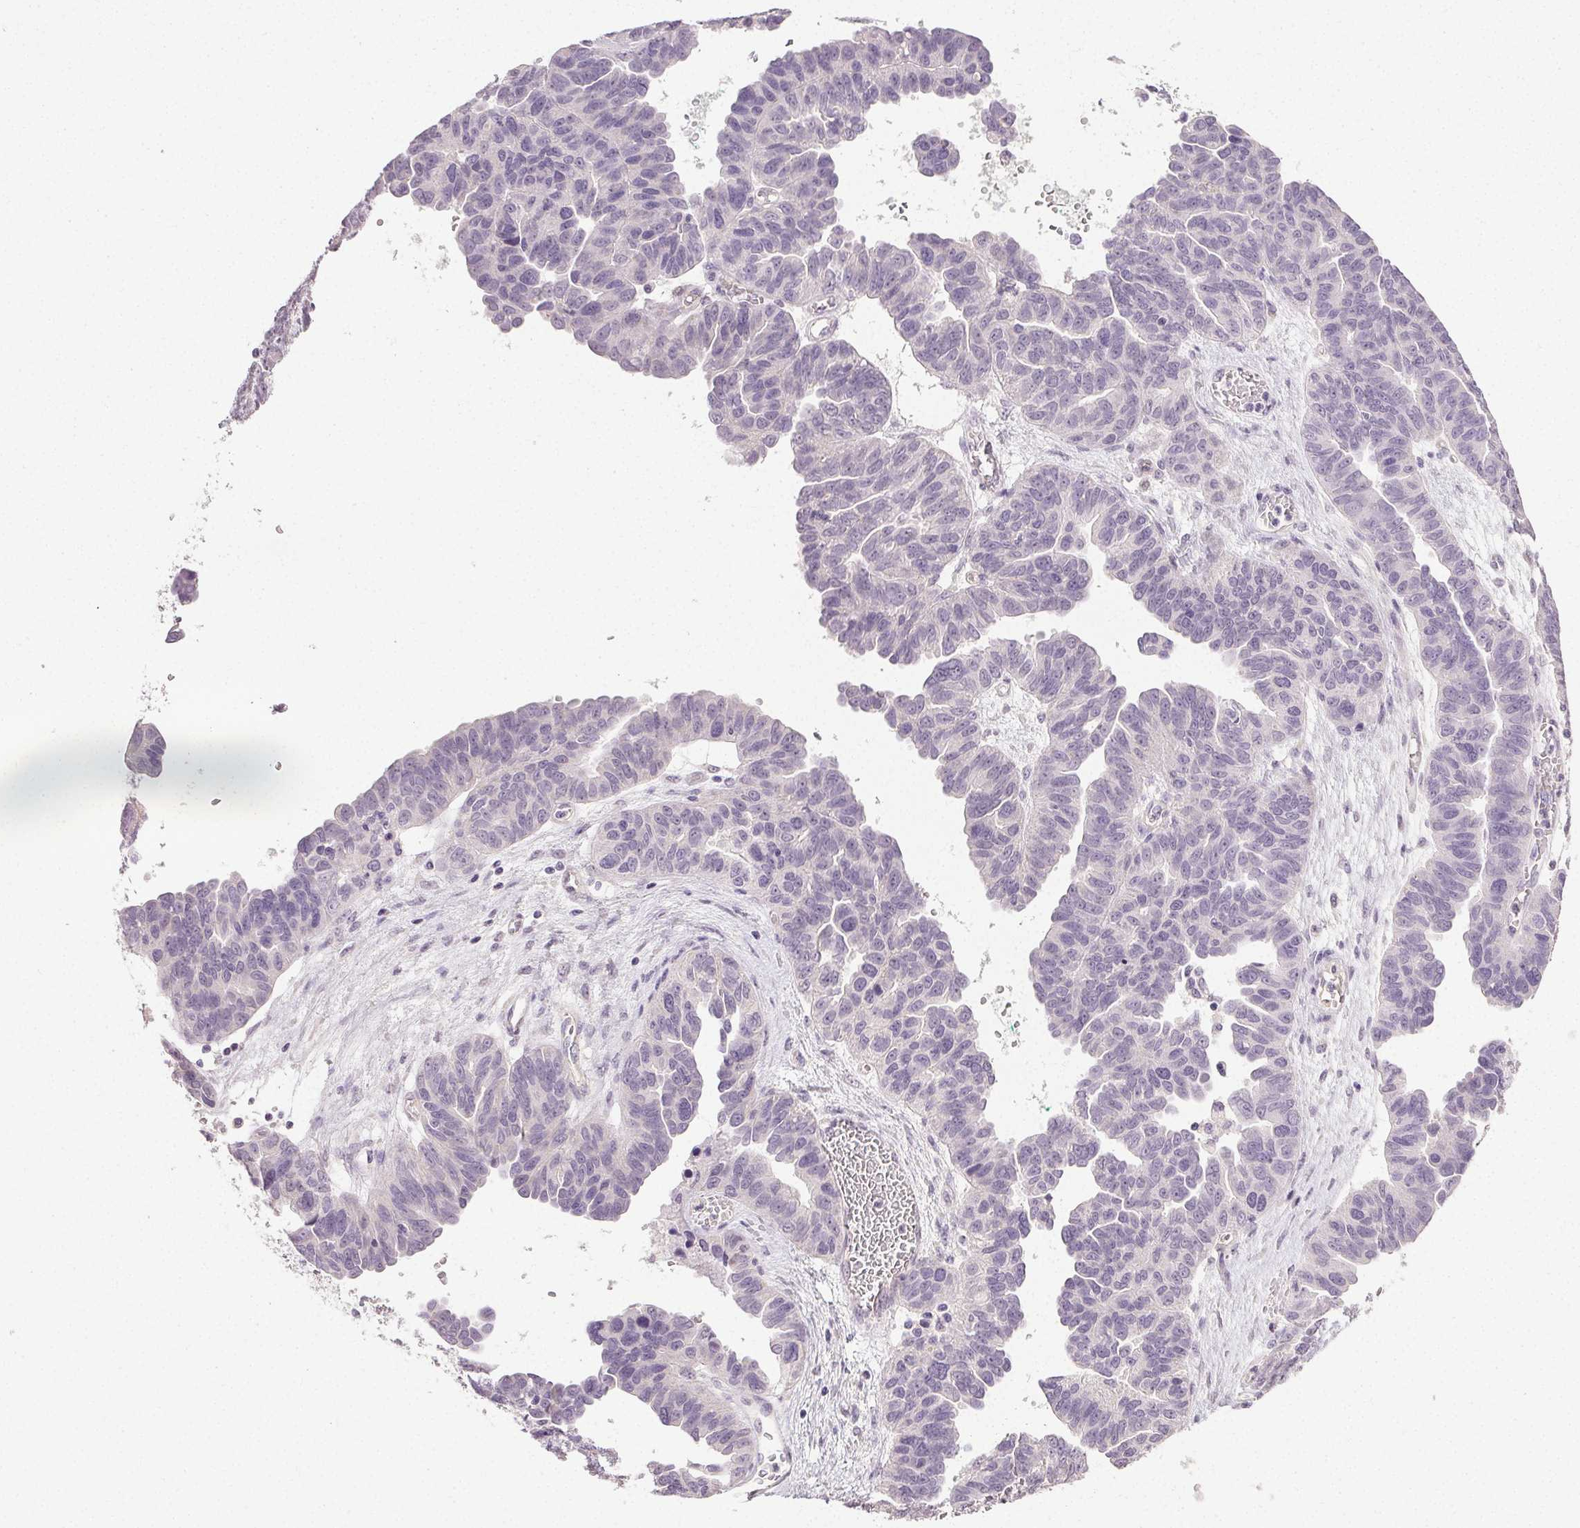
{"staining": {"intensity": "negative", "quantity": "none", "location": "none"}, "tissue": "ovarian cancer", "cell_type": "Tumor cells", "image_type": "cancer", "snomed": [{"axis": "morphology", "description": "Cystadenocarcinoma, serous, NOS"}, {"axis": "topography", "description": "Ovary"}], "caption": "Immunohistochemical staining of human serous cystadenocarcinoma (ovarian) demonstrates no significant expression in tumor cells.", "gene": "PLCB1", "patient": {"sex": "female", "age": 64}}